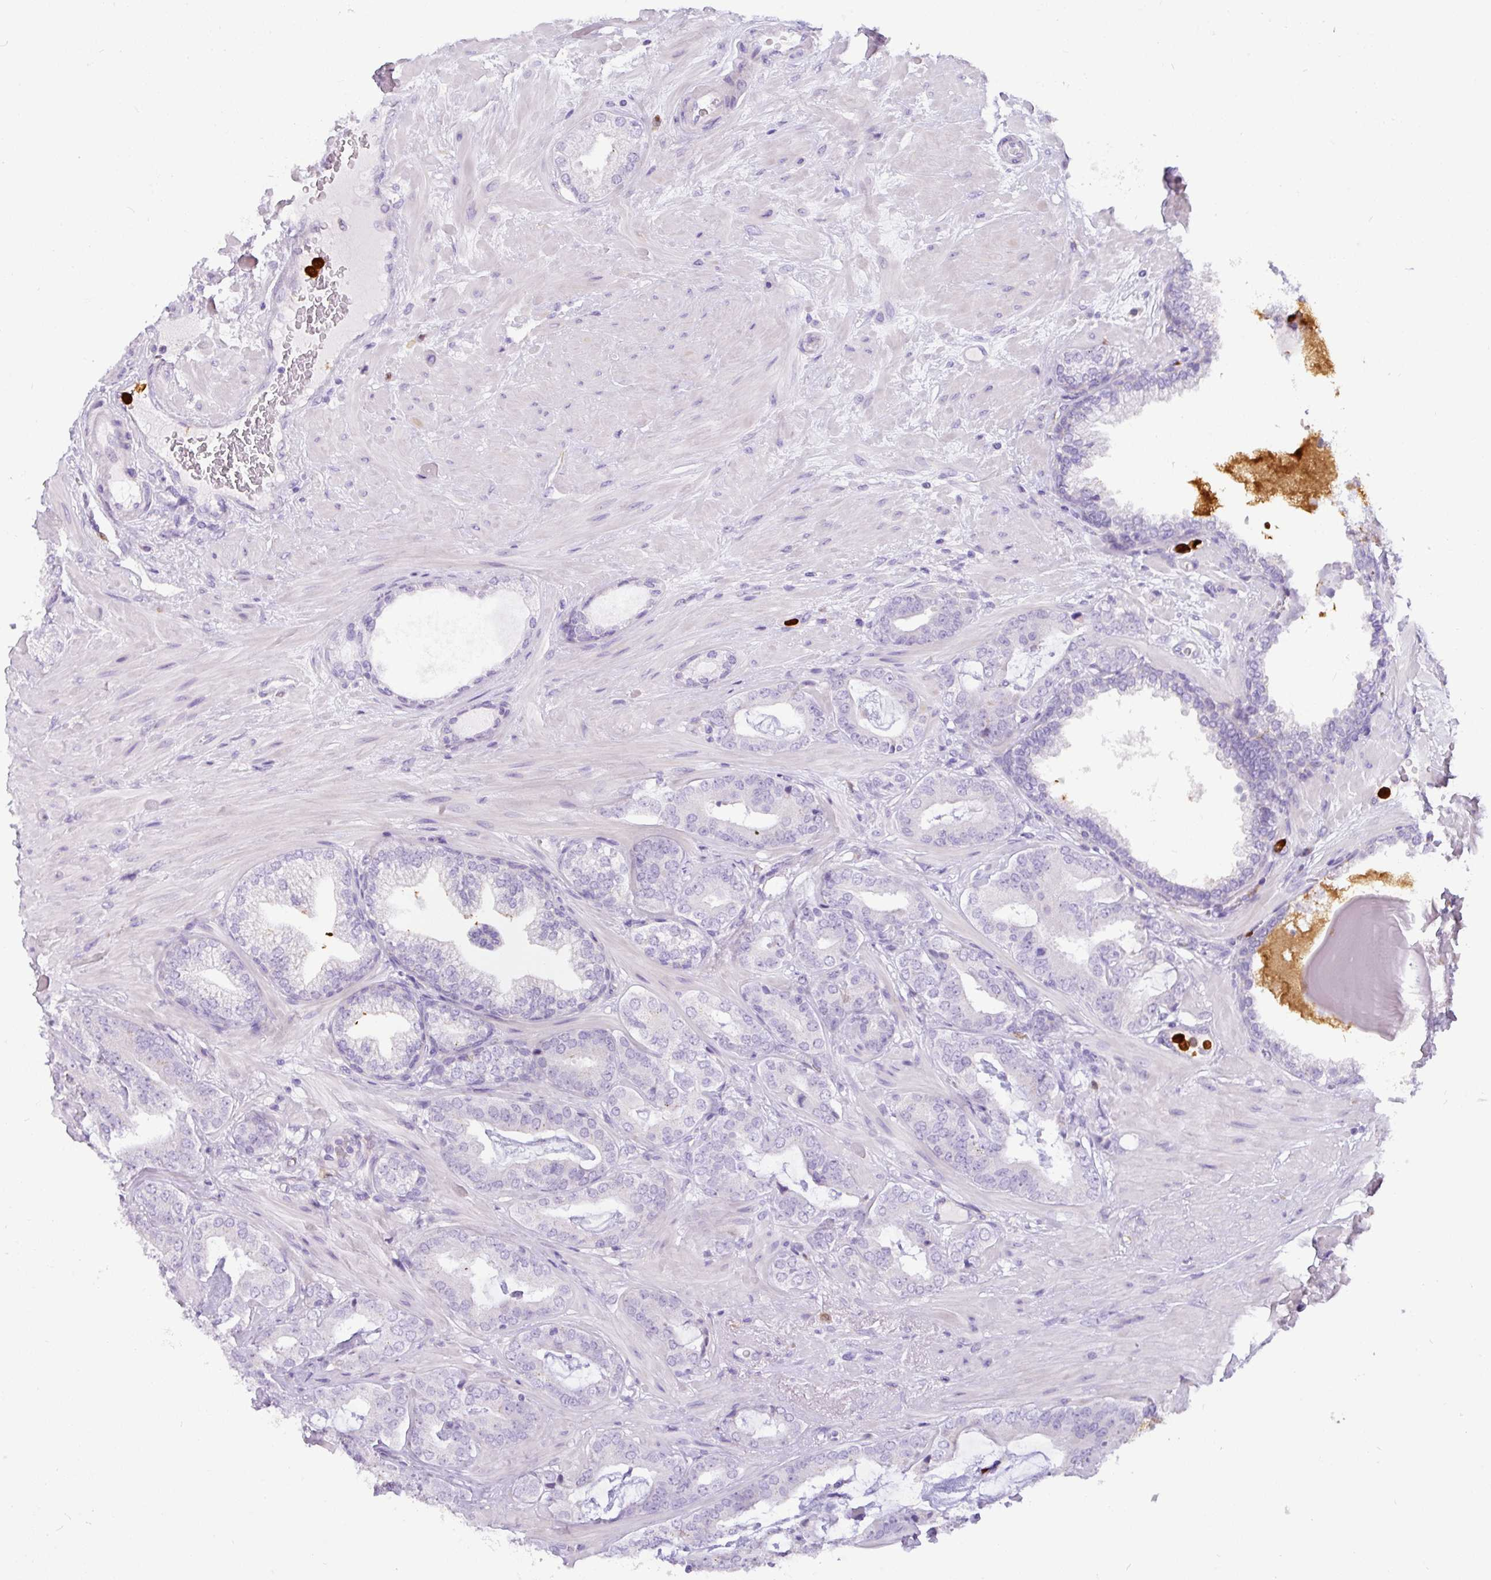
{"staining": {"intensity": "negative", "quantity": "none", "location": "none"}, "tissue": "prostate cancer", "cell_type": "Tumor cells", "image_type": "cancer", "snomed": [{"axis": "morphology", "description": "Adenocarcinoma, Low grade"}, {"axis": "topography", "description": "Prostate"}], "caption": "Adenocarcinoma (low-grade) (prostate) stained for a protein using IHC demonstrates no expression tumor cells.", "gene": "SH2D3C", "patient": {"sex": "male", "age": 61}}